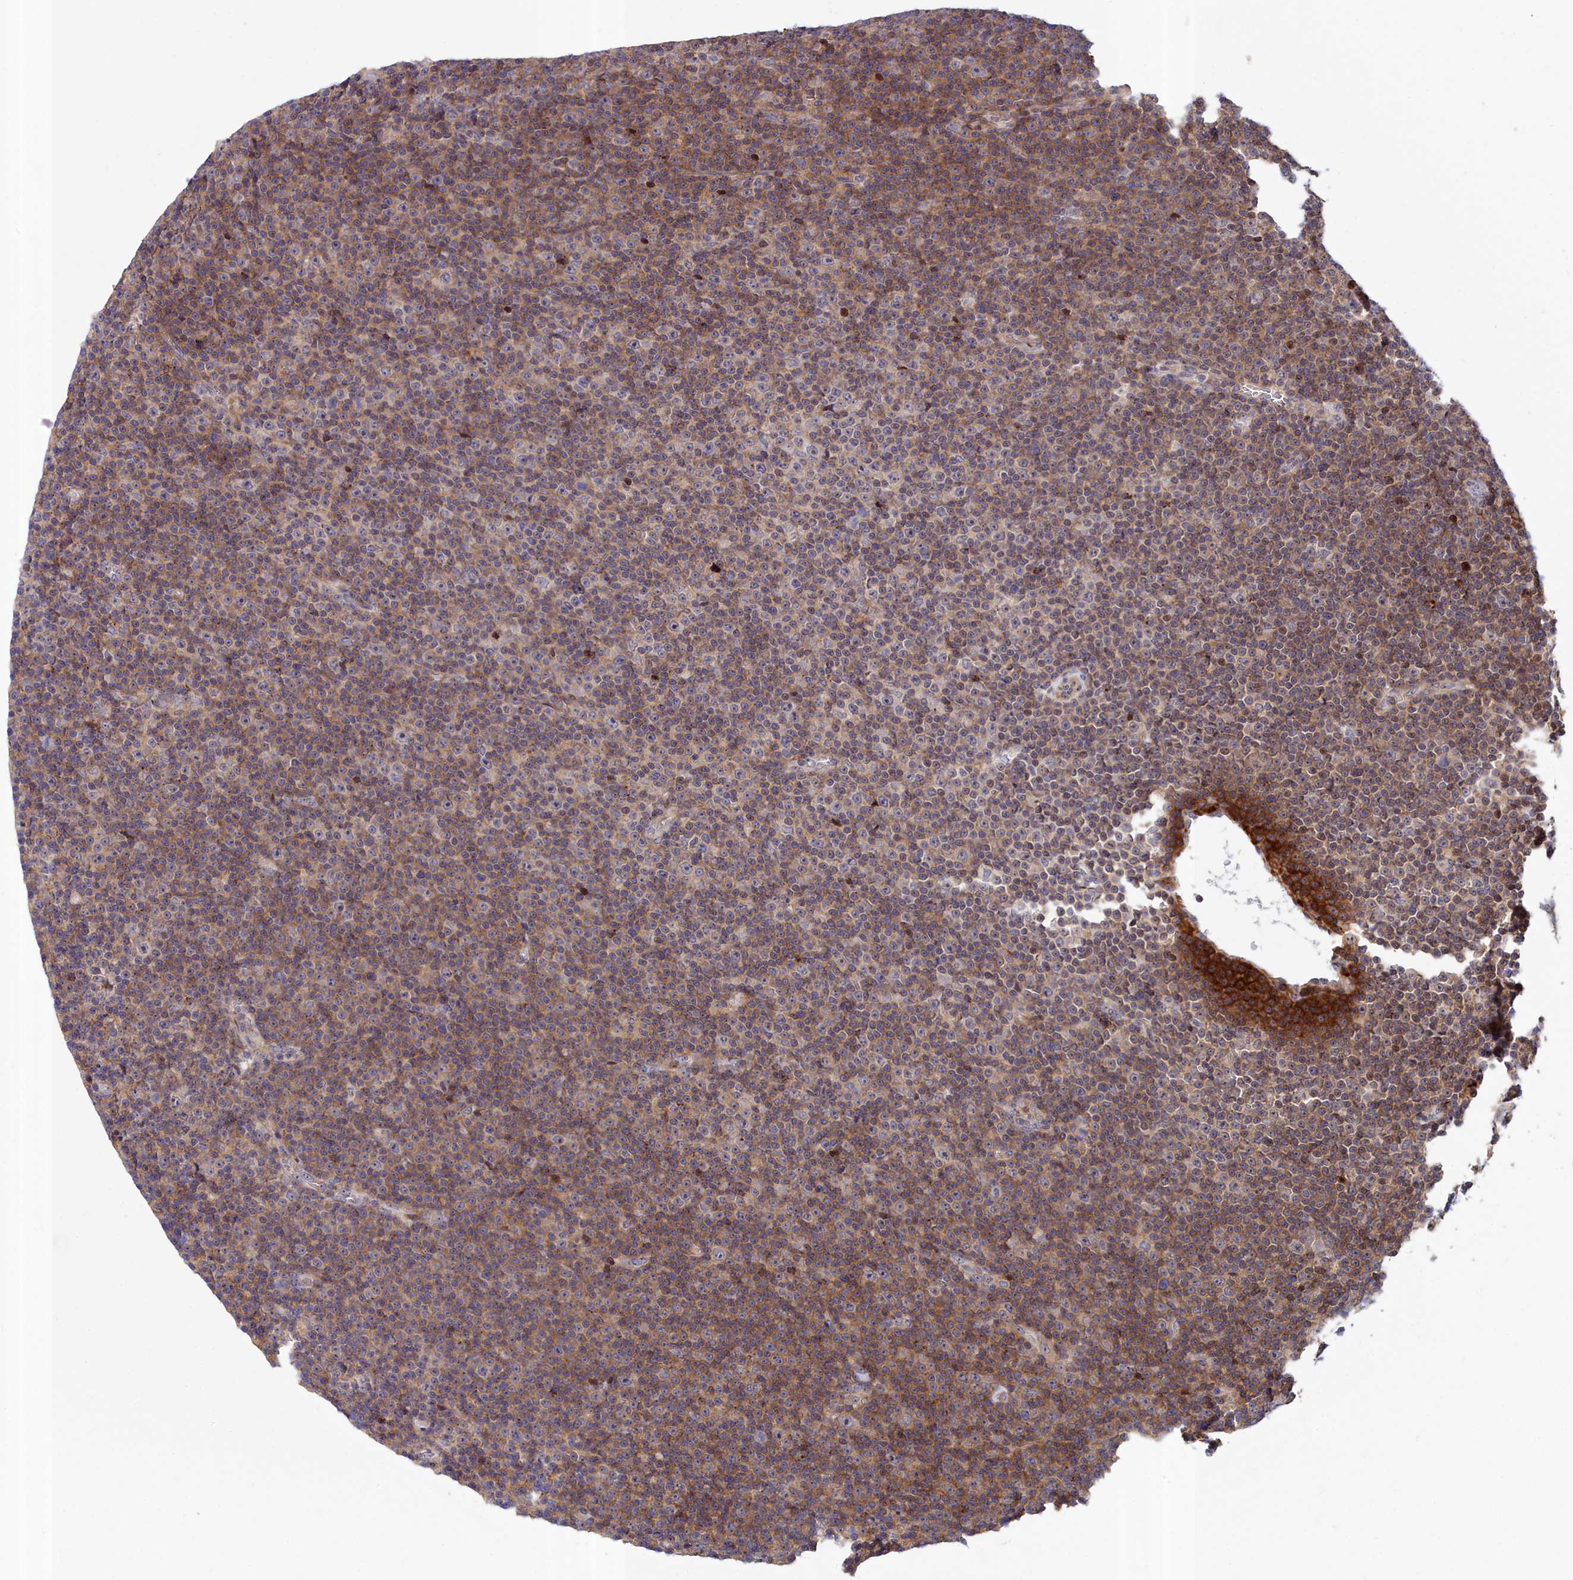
{"staining": {"intensity": "negative", "quantity": "none", "location": "none"}, "tissue": "lymphoma", "cell_type": "Tumor cells", "image_type": "cancer", "snomed": [{"axis": "morphology", "description": "Malignant lymphoma, non-Hodgkin's type, Low grade"}, {"axis": "topography", "description": "Lymph node"}], "caption": "DAB (3,3'-diaminobenzidine) immunohistochemical staining of human lymphoma exhibits no significant positivity in tumor cells.", "gene": "NEURL4", "patient": {"sex": "female", "age": 67}}